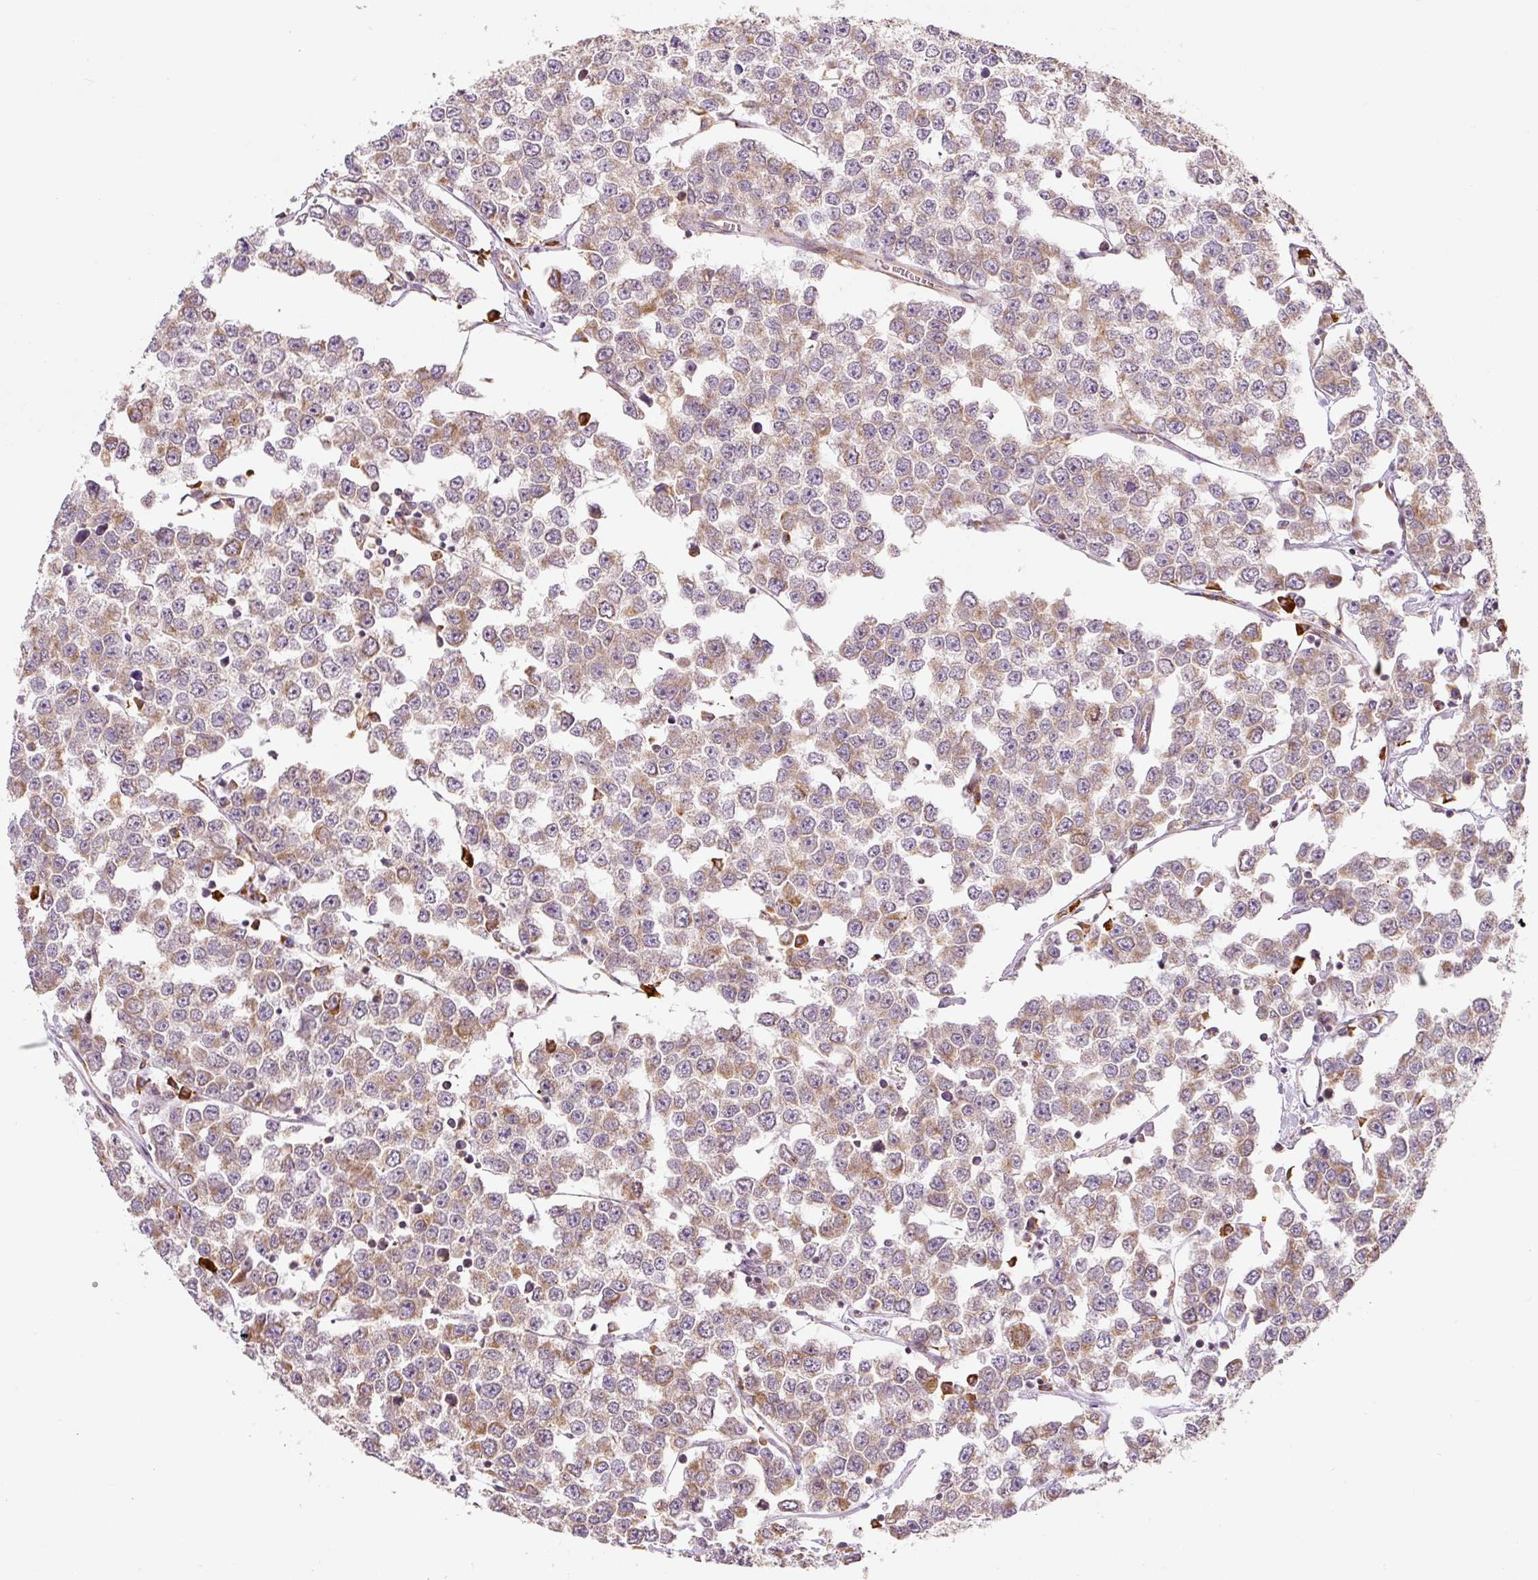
{"staining": {"intensity": "moderate", "quantity": "25%-75%", "location": "cytoplasmic/membranous"}, "tissue": "testis cancer", "cell_type": "Tumor cells", "image_type": "cancer", "snomed": [{"axis": "morphology", "description": "Seminoma, NOS"}, {"axis": "morphology", "description": "Carcinoma, Embryonal, NOS"}, {"axis": "topography", "description": "Testis"}], "caption": "Immunohistochemistry (IHC) (DAB (3,3'-diaminobenzidine)) staining of human testis cancer (seminoma) displays moderate cytoplasmic/membranous protein positivity in approximately 25%-75% of tumor cells.", "gene": "MORN4", "patient": {"sex": "male", "age": 52}}